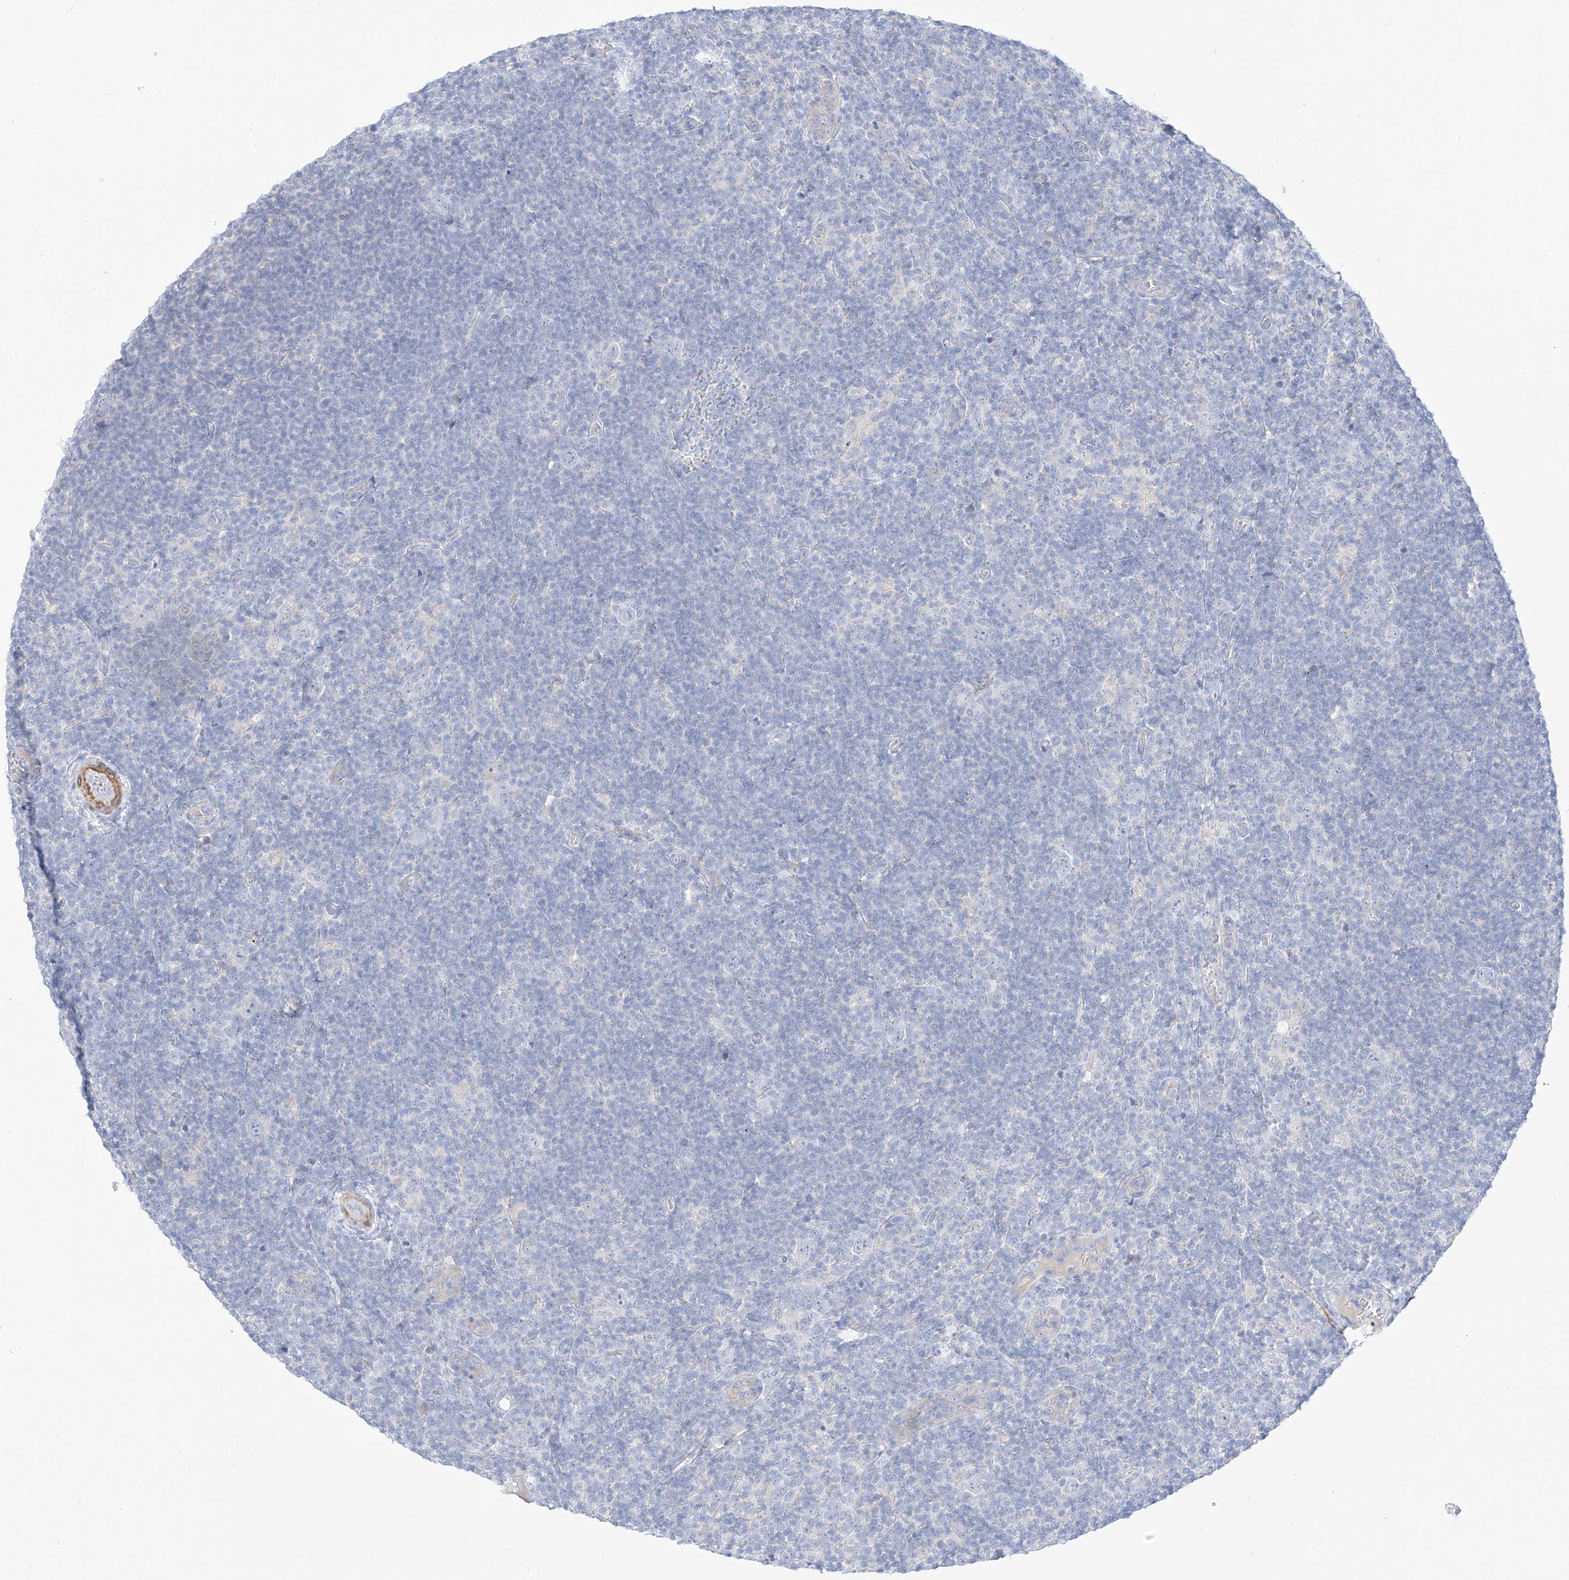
{"staining": {"intensity": "negative", "quantity": "none", "location": "none"}, "tissue": "lymphoma", "cell_type": "Tumor cells", "image_type": "cancer", "snomed": [{"axis": "morphology", "description": "Hodgkin's disease, NOS"}, {"axis": "topography", "description": "Lymph node"}], "caption": "Hodgkin's disease was stained to show a protein in brown. There is no significant positivity in tumor cells. (Stains: DAB immunohistochemistry with hematoxylin counter stain, Microscopy: brightfield microscopy at high magnification).", "gene": "ST3GAL5", "patient": {"sex": "female", "age": 57}}